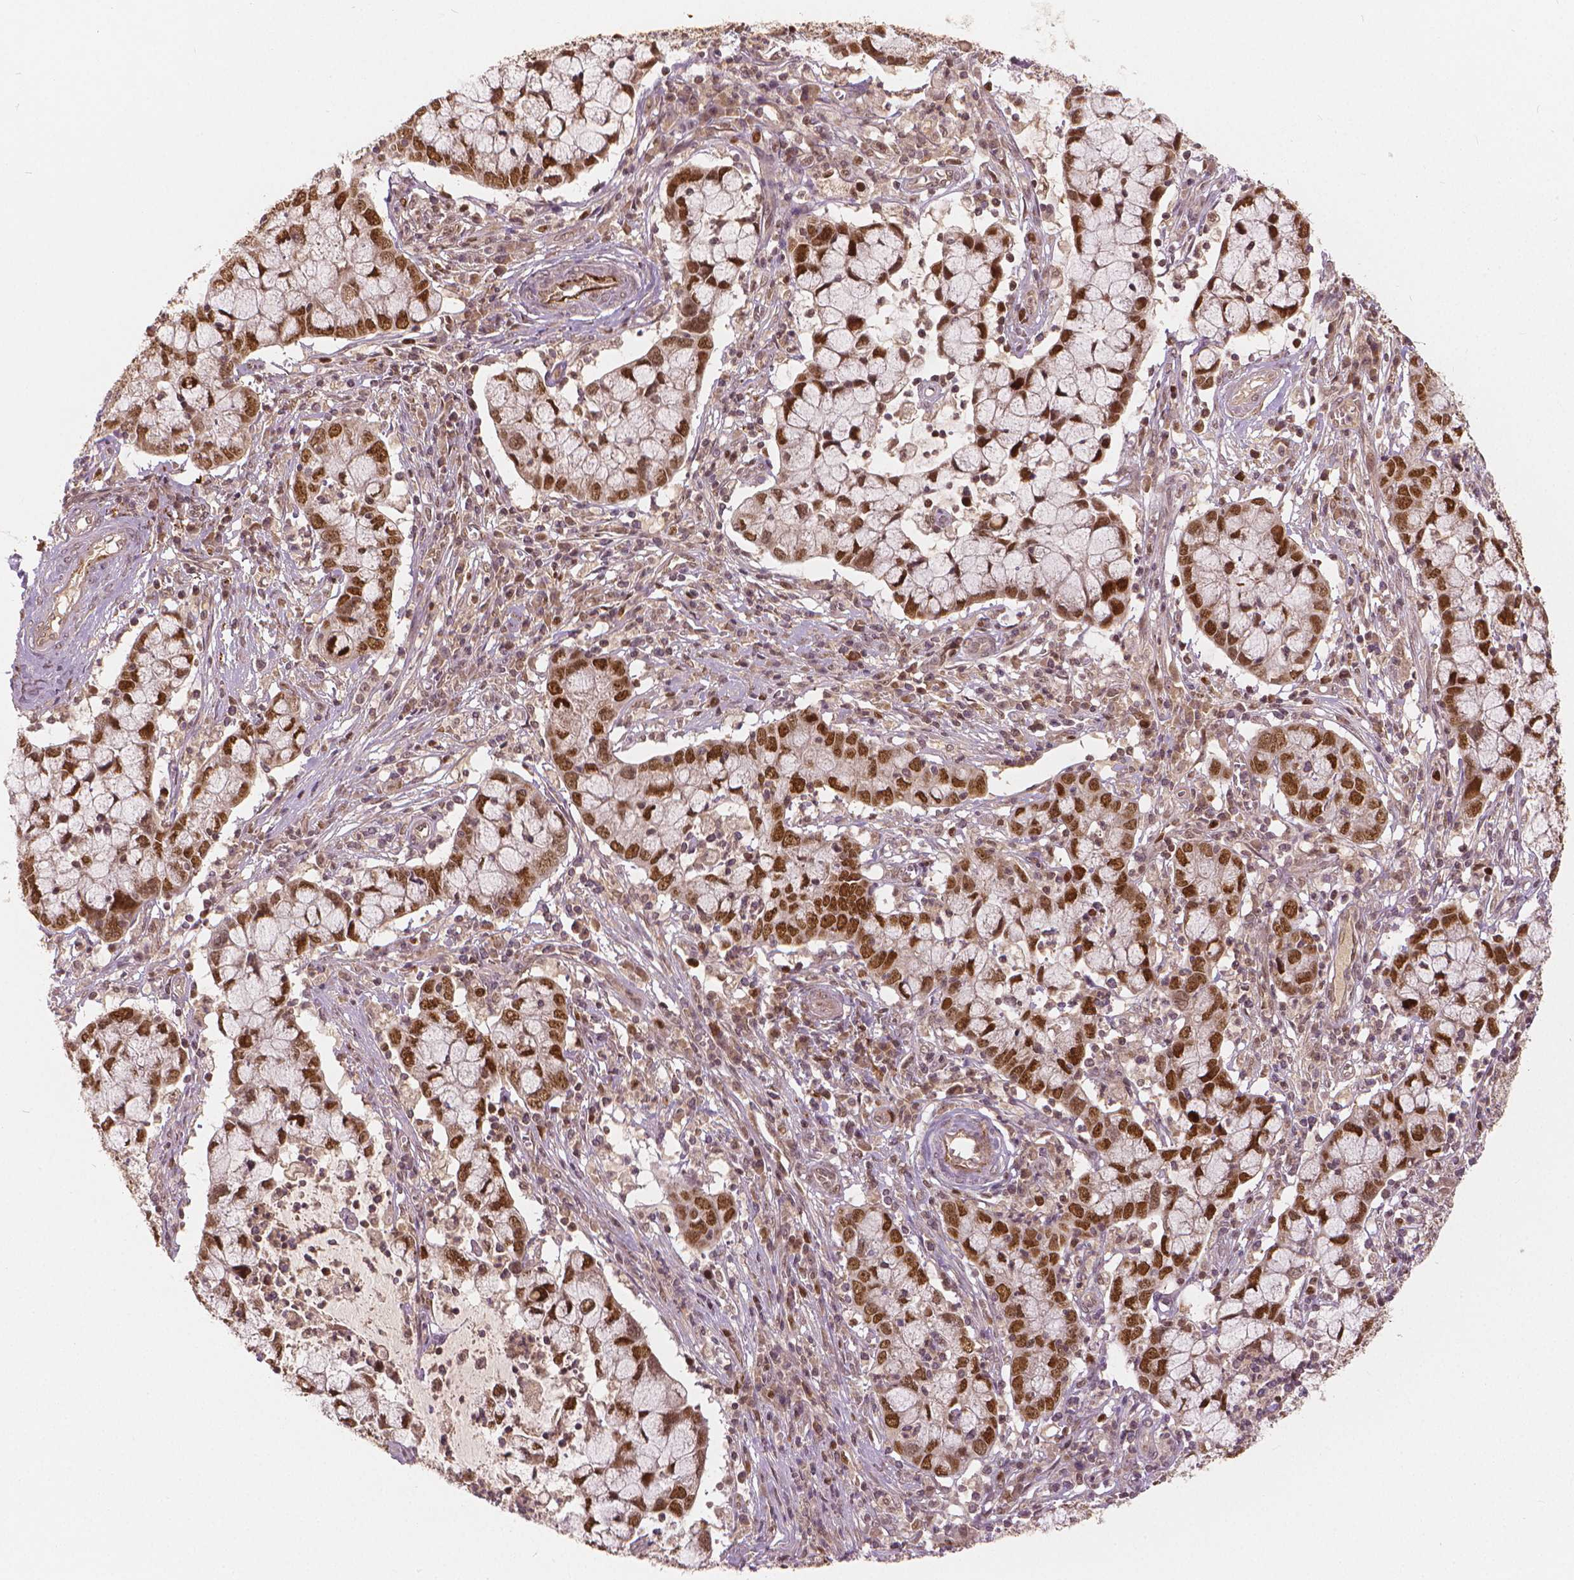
{"staining": {"intensity": "moderate", "quantity": ">75%", "location": "nuclear"}, "tissue": "cervical cancer", "cell_type": "Tumor cells", "image_type": "cancer", "snomed": [{"axis": "morphology", "description": "Adenocarcinoma, NOS"}, {"axis": "topography", "description": "Cervix"}], "caption": "Immunohistochemical staining of human cervical adenocarcinoma displays medium levels of moderate nuclear positivity in approximately >75% of tumor cells. (Stains: DAB in brown, nuclei in blue, Microscopy: brightfield microscopy at high magnification).", "gene": "NSD2", "patient": {"sex": "female", "age": 40}}